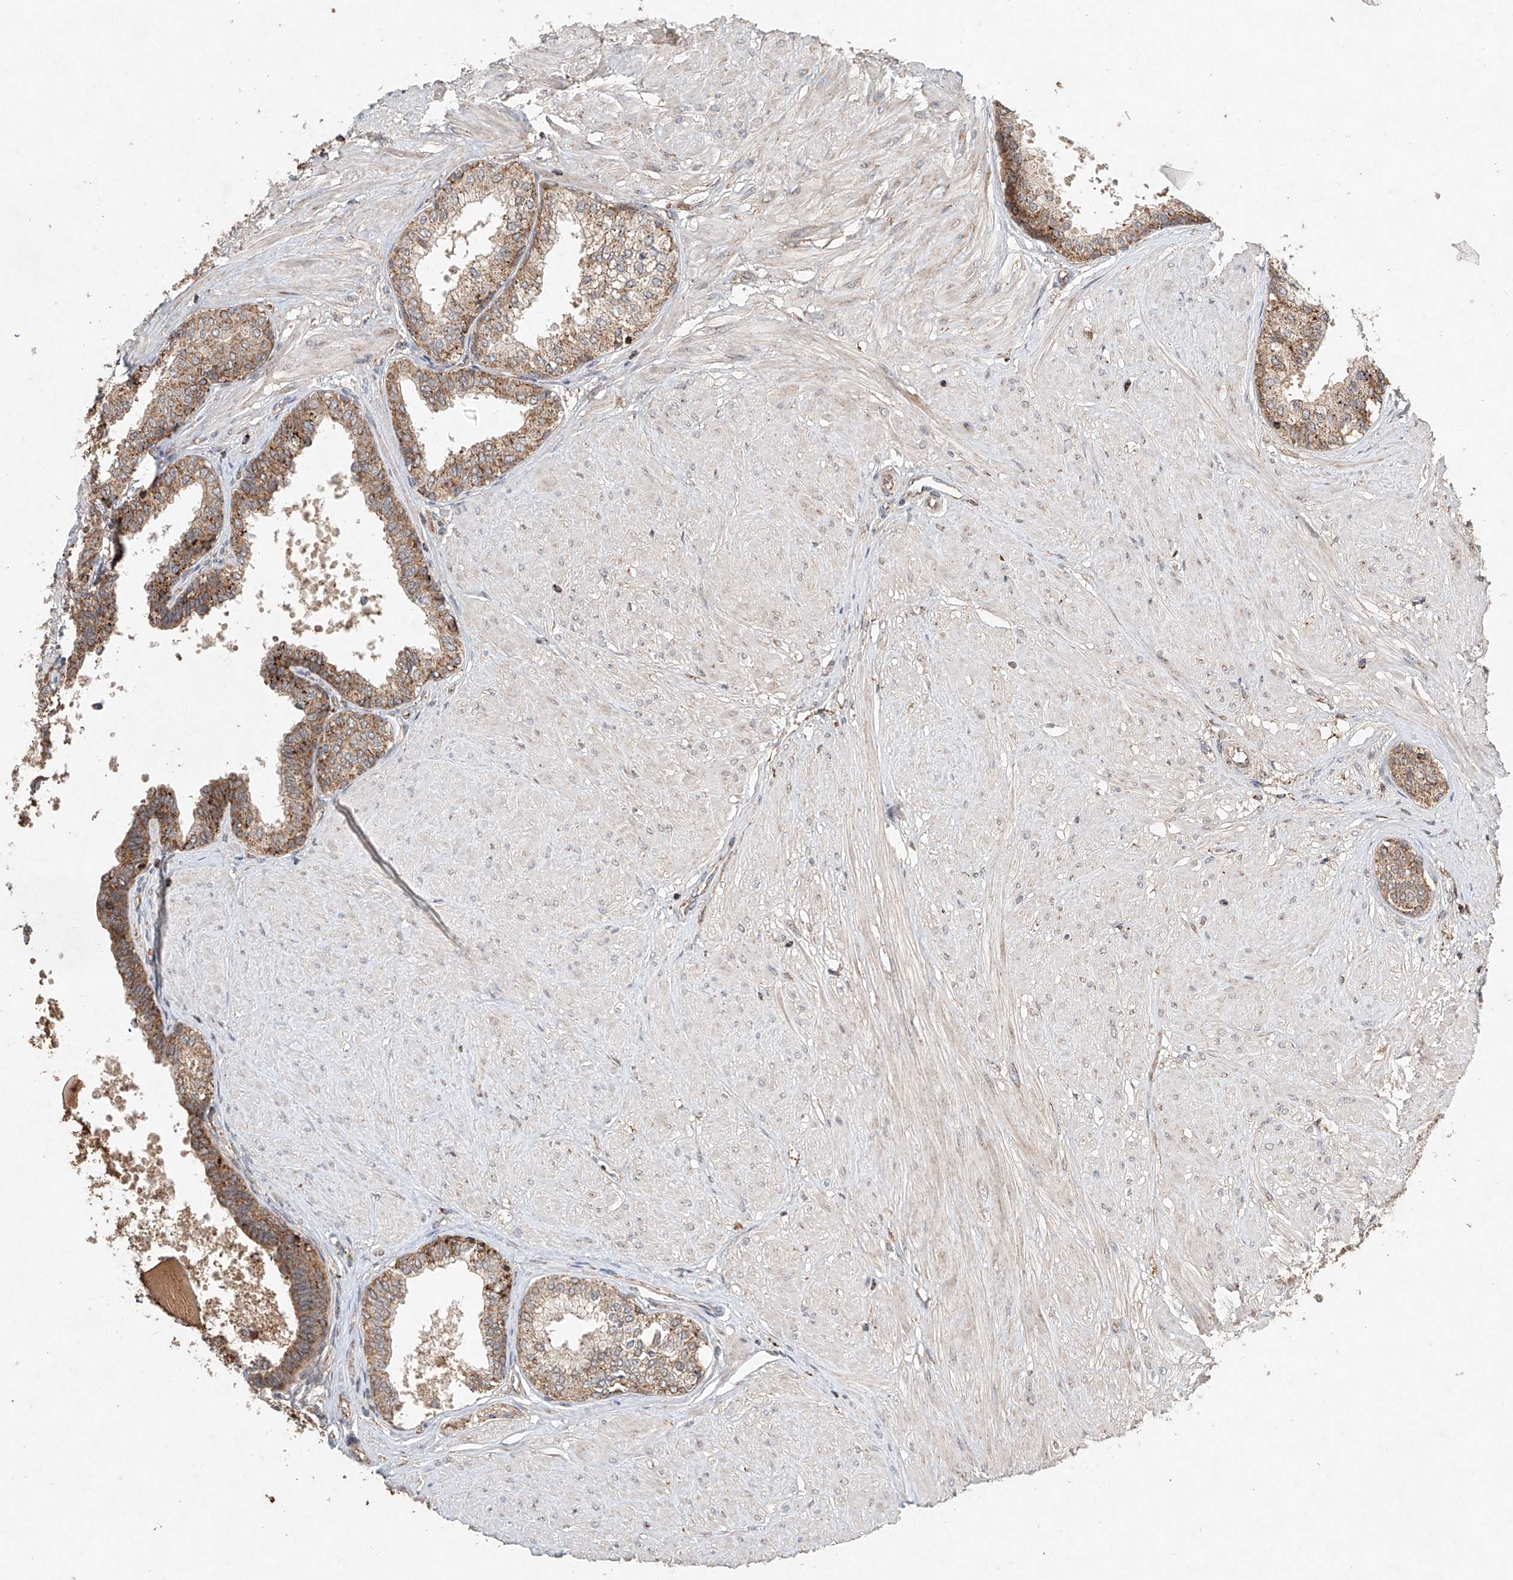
{"staining": {"intensity": "moderate", "quantity": ">75%", "location": "cytoplasmic/membranous"}, "tissue": "prostate", "cell_type": "Glandular cells", "image_type": "normal", "snomed": [{"axis": "morphology", "description": "Normal tissue, NOS"}, {"axis": "topography", "description": "Prostate"}], "caption": "Immunohistochemical staining of normal prostate reveals >75% levels of moderate cytoplasmic/membranous protein staining in about >75% of glandular cells.", "gene": "DCAF11", "patient": {"sex": "male", "age": 48}}